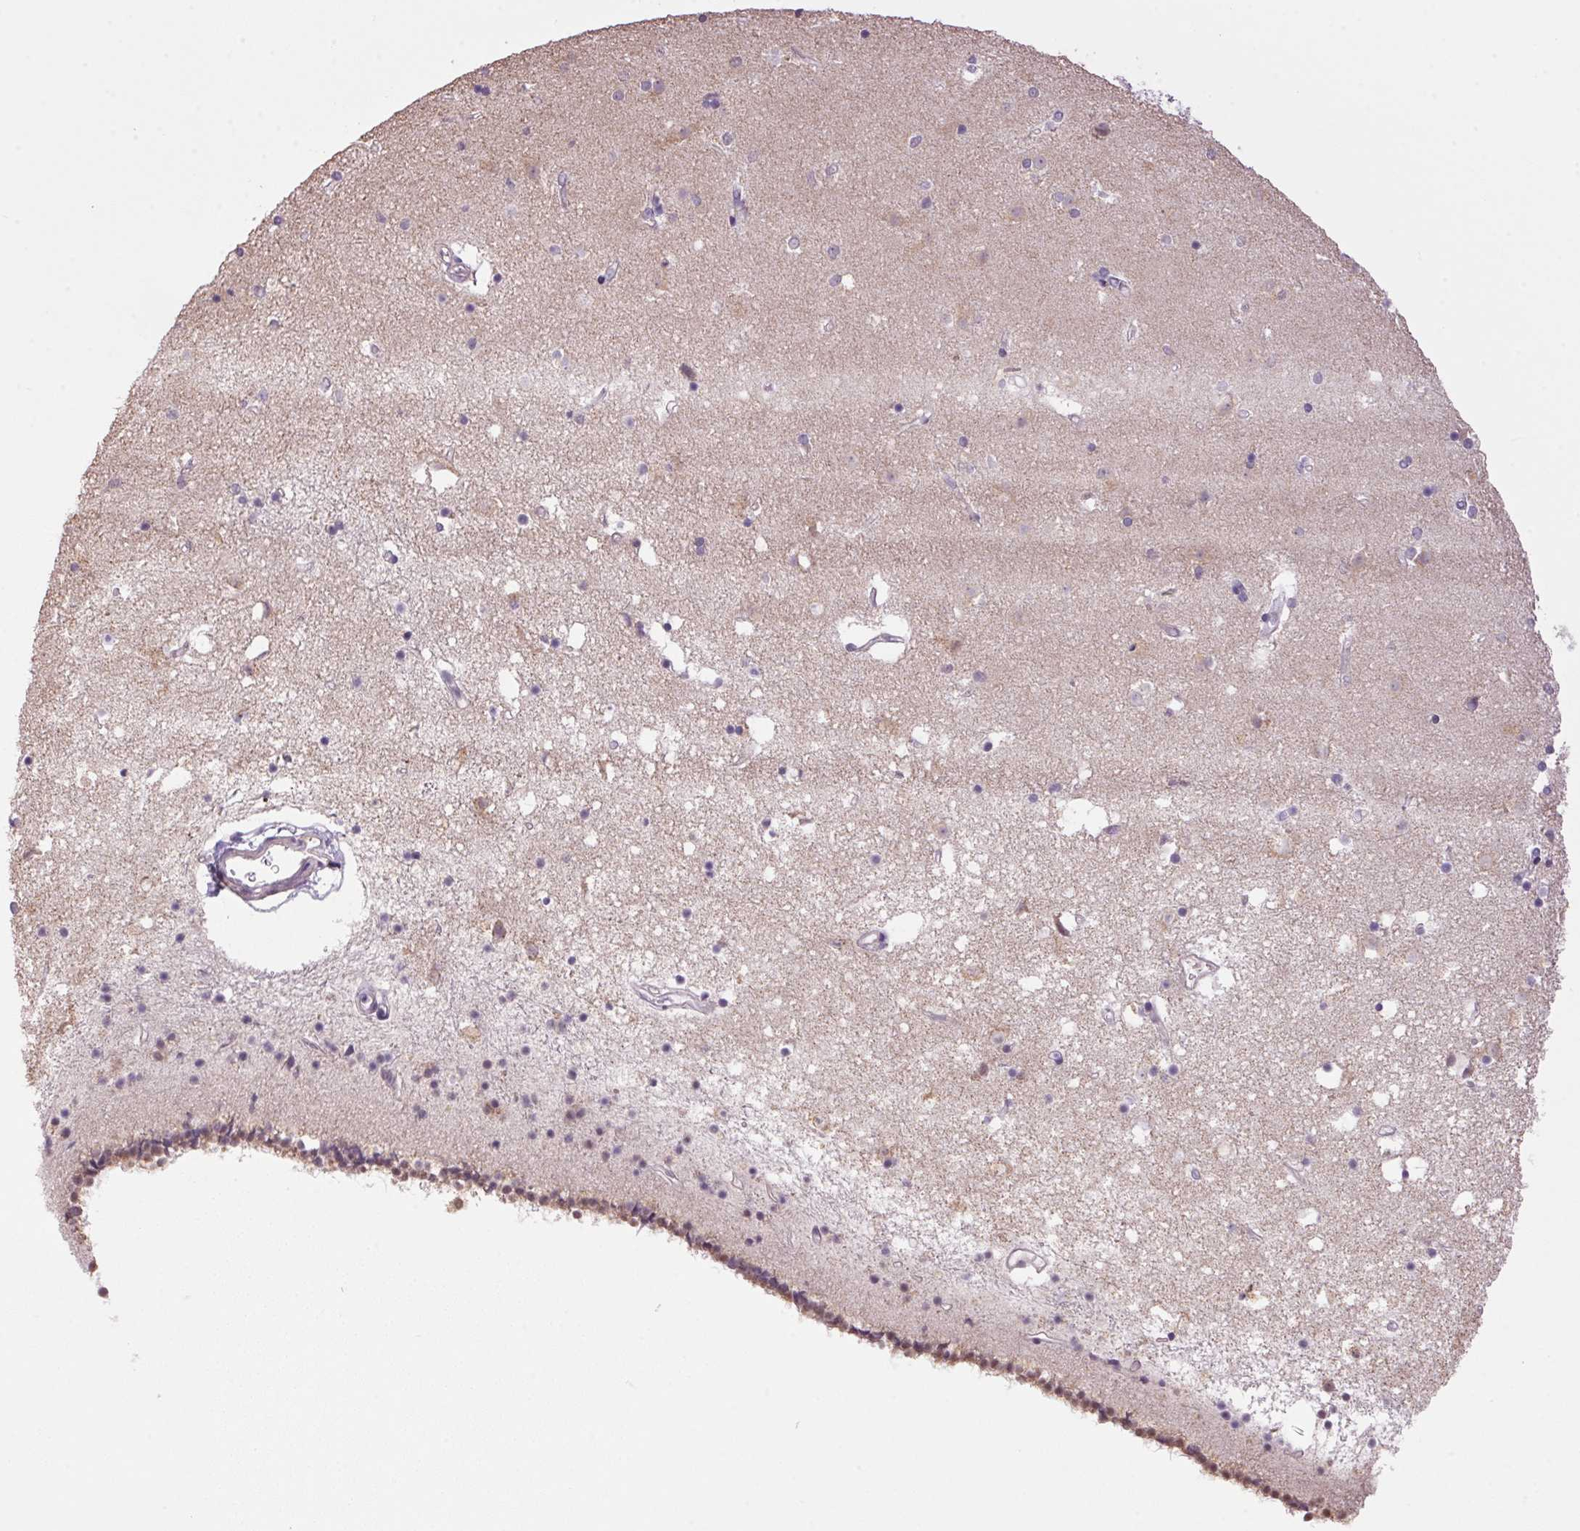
{"staining": {"intensity": "weak", "quantity": "<25%", "location": "cytoplasmic/membranous"}, "tissue": "caudate", "cell_type": "Glial cells", "image_type": "normal", "snomed": [{"axis": "morphology", "description": "Normal tissue, NOS"}, {"axis": "topography", "description": "Lateral ventricle wall"}], "caption": "This is a image of immunohistochemistry staining of unremarkable caudate, which shows no expression in glial cells. The staining was performed using DAB to visualize the protein expression in brown, while the nuclei were stained in blue with hematoxylin (Magnification: 20x).", "gene": "VWA3B", "patient": {"sex": "female", "age": 71}}